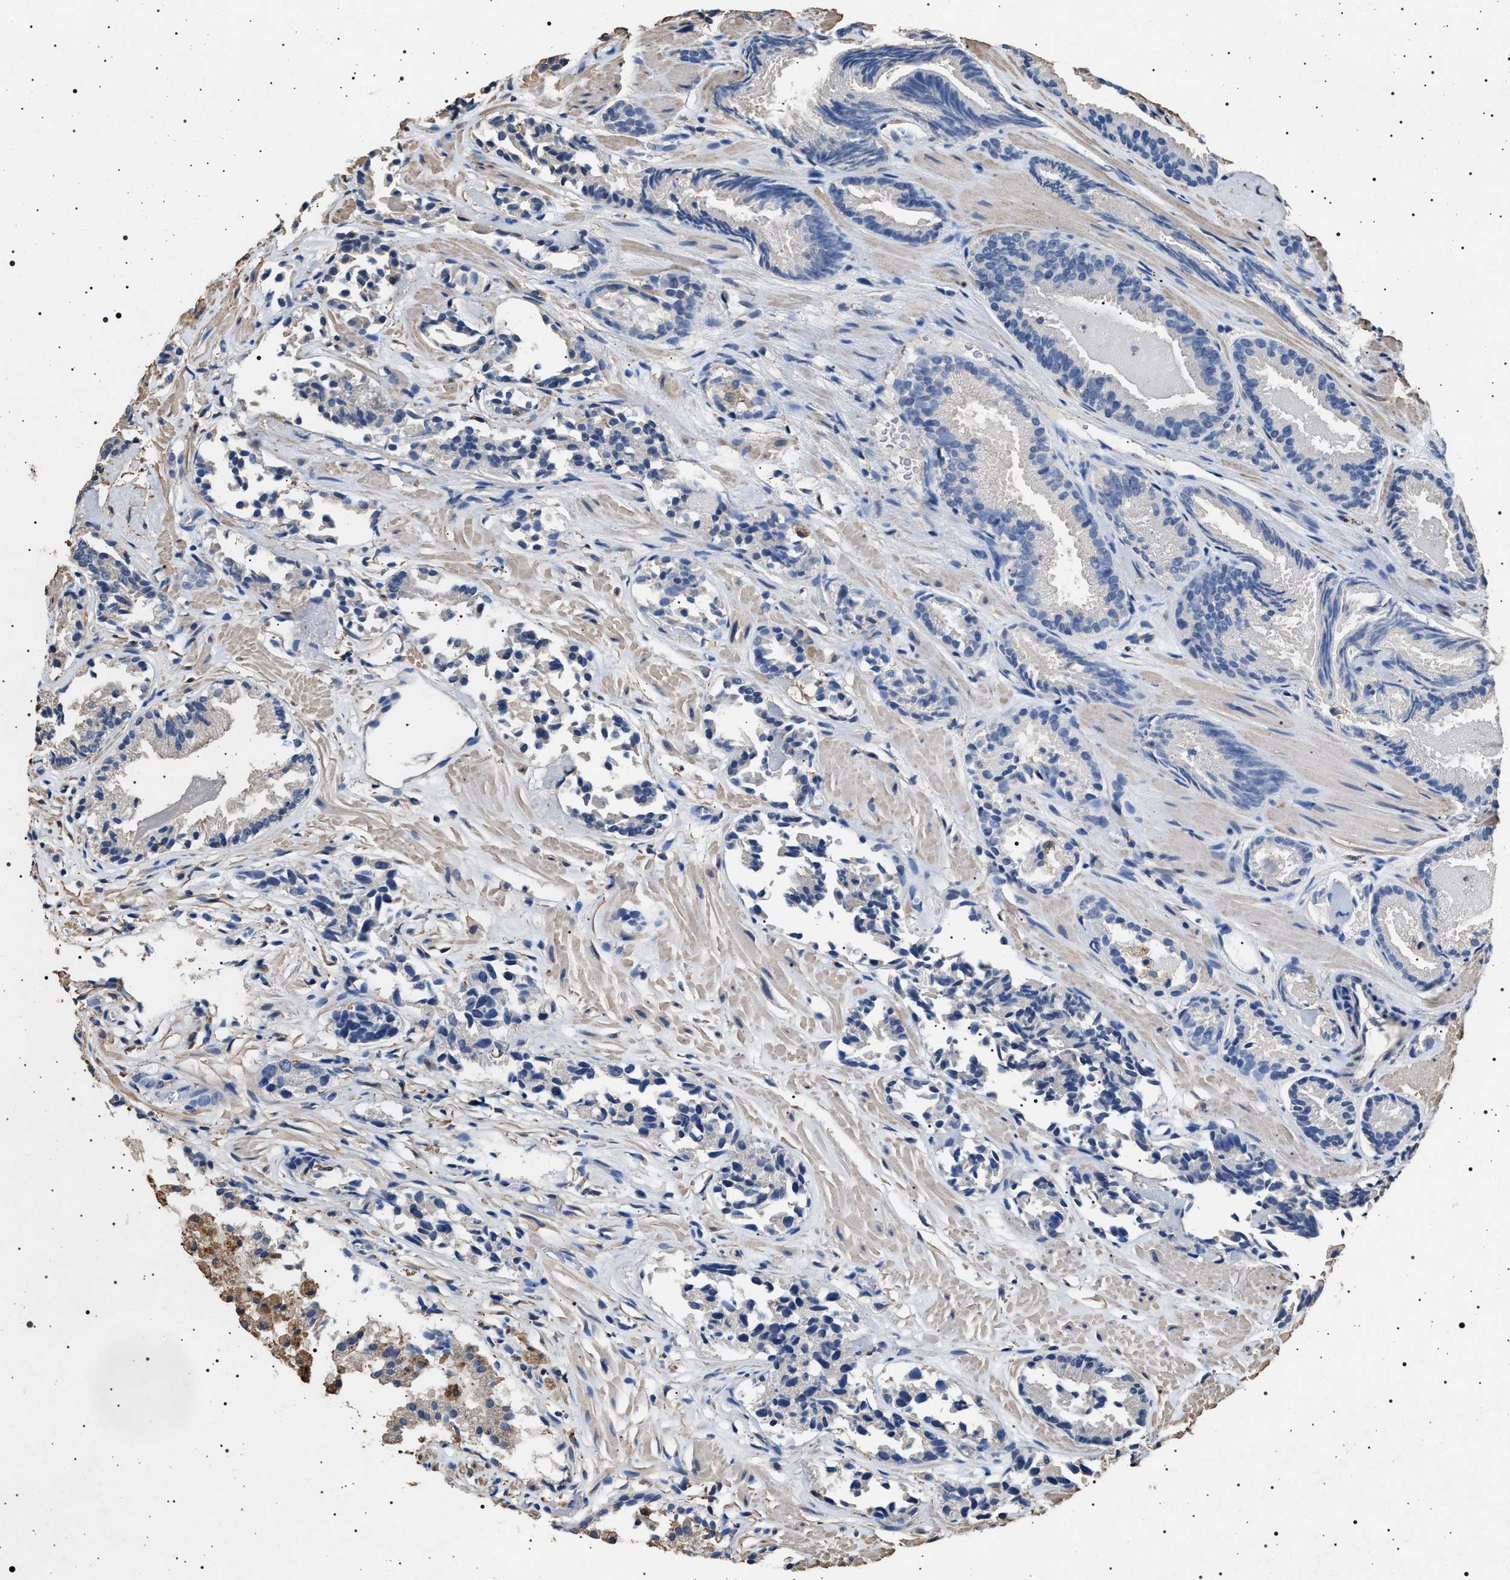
{"staining": {"intensity": "negative", "quantity": "none", "location": "none"}, "tissue": "prostate cancer", "cell_type": "Tumor cells", "image_type": "cancer", "snomed": [{"axis": "morphology", "description": "Adenocarcinoma, Low grade"}, {"axis": "topography", "description": "Prostate"}], "caption": "There is no significant positivity in tumor cells of prostate cancer (low-grade adenocarcinoma).", "gene": "SMAP2", "patient": {"sex": "male", "age": 51}}